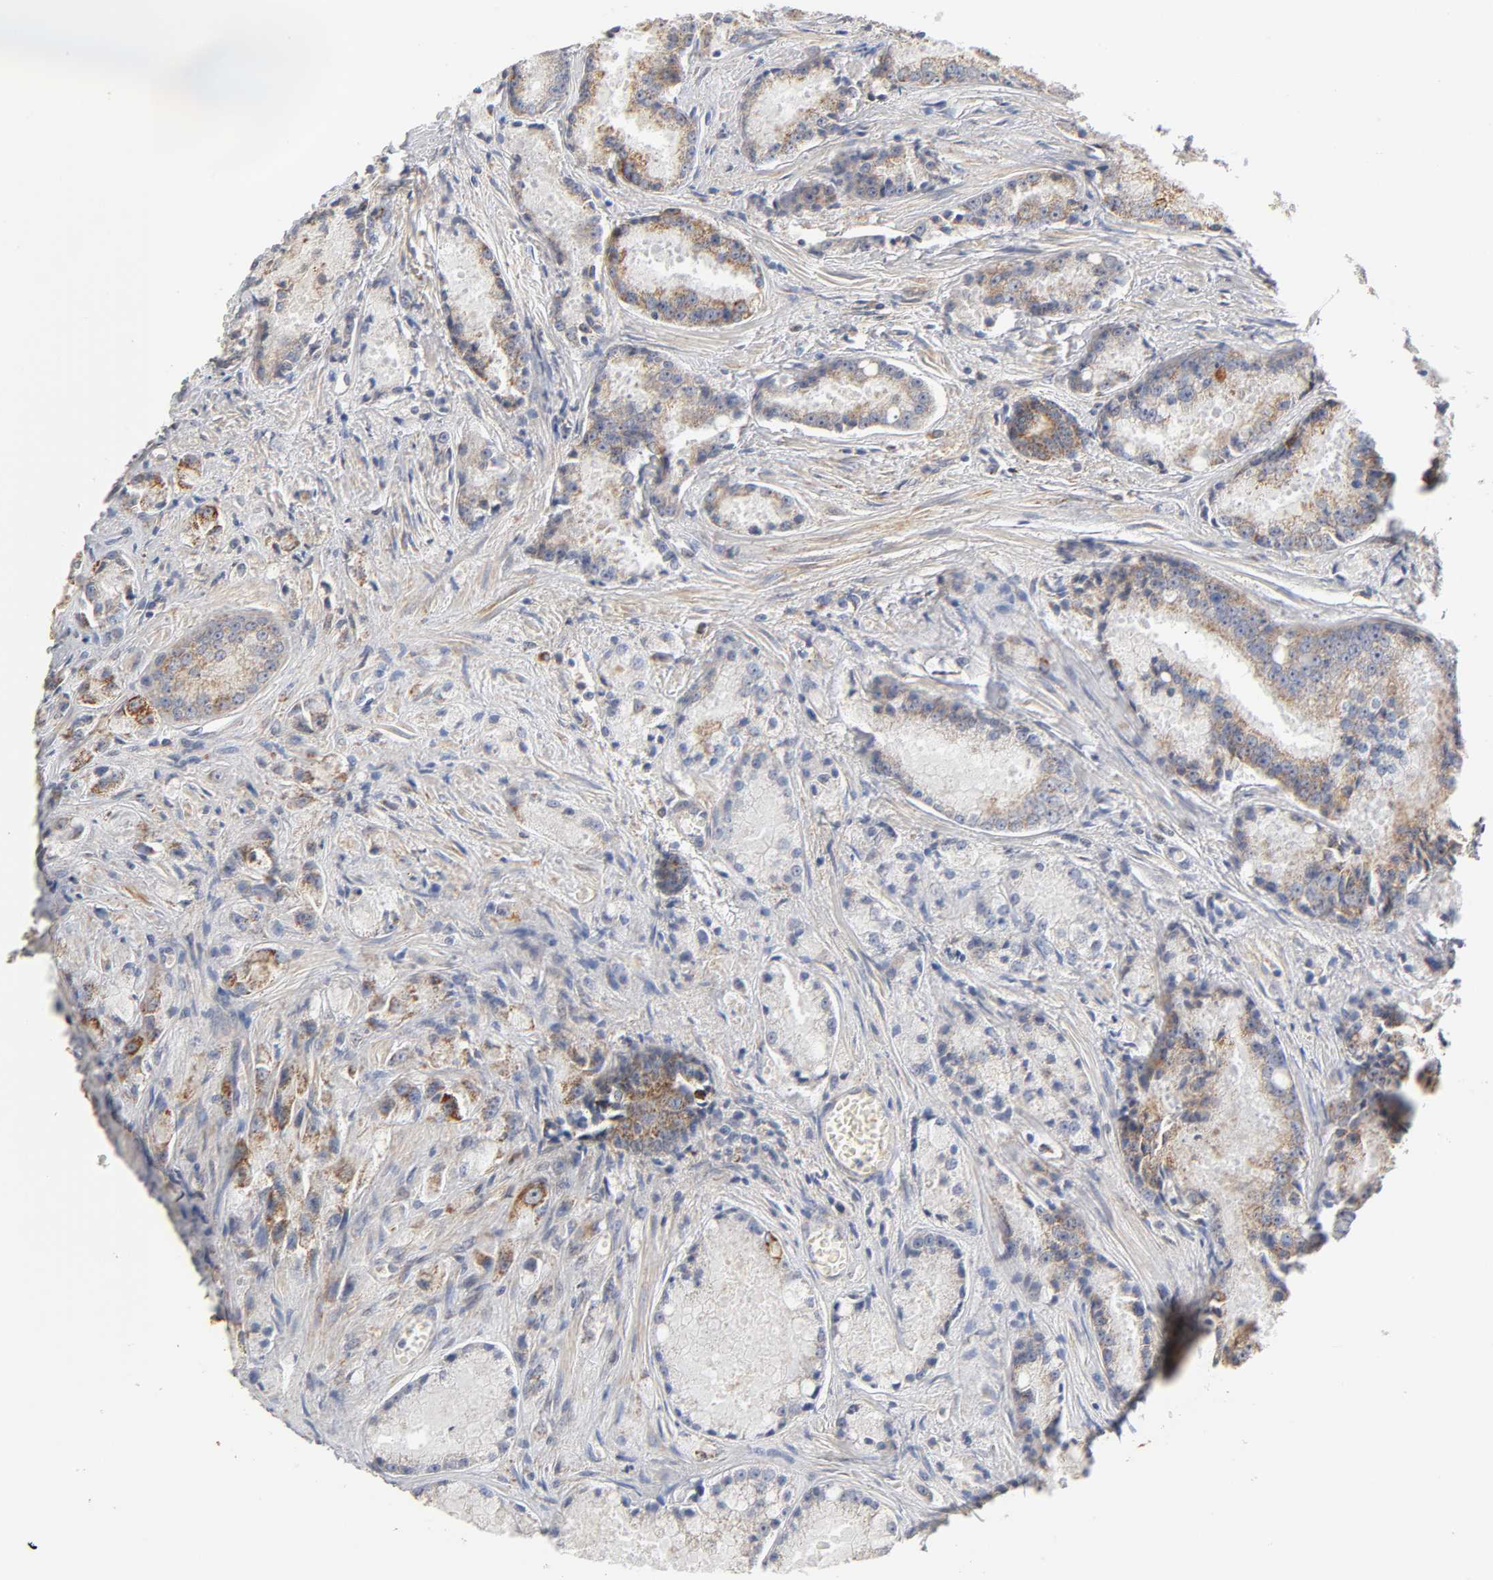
{"staining": {"intensity": "moderate", "quantity": "25%-75%", "location": "cytoplasmic/membranous"}, "tissue": "prostate cancer", "cell_type": "Tumor cells", "image_type": "cancer", "snomed": [{"axis": "morphology", "description": "Adenocarcinoma, Low grade"}, {"axis": "topography", "description": "Prostate"}], "caption": "Immunohistochemical staining of prostate cancer exhibits medium levels of moderate cytoplasmic/membranous protein staining in about 25%-75% of tumor cells. The protein of interest is shown in brown color, while the nuclei are stained blue.", "gene": "ISG15", "patient": {"sex": "male", "age": 64}}